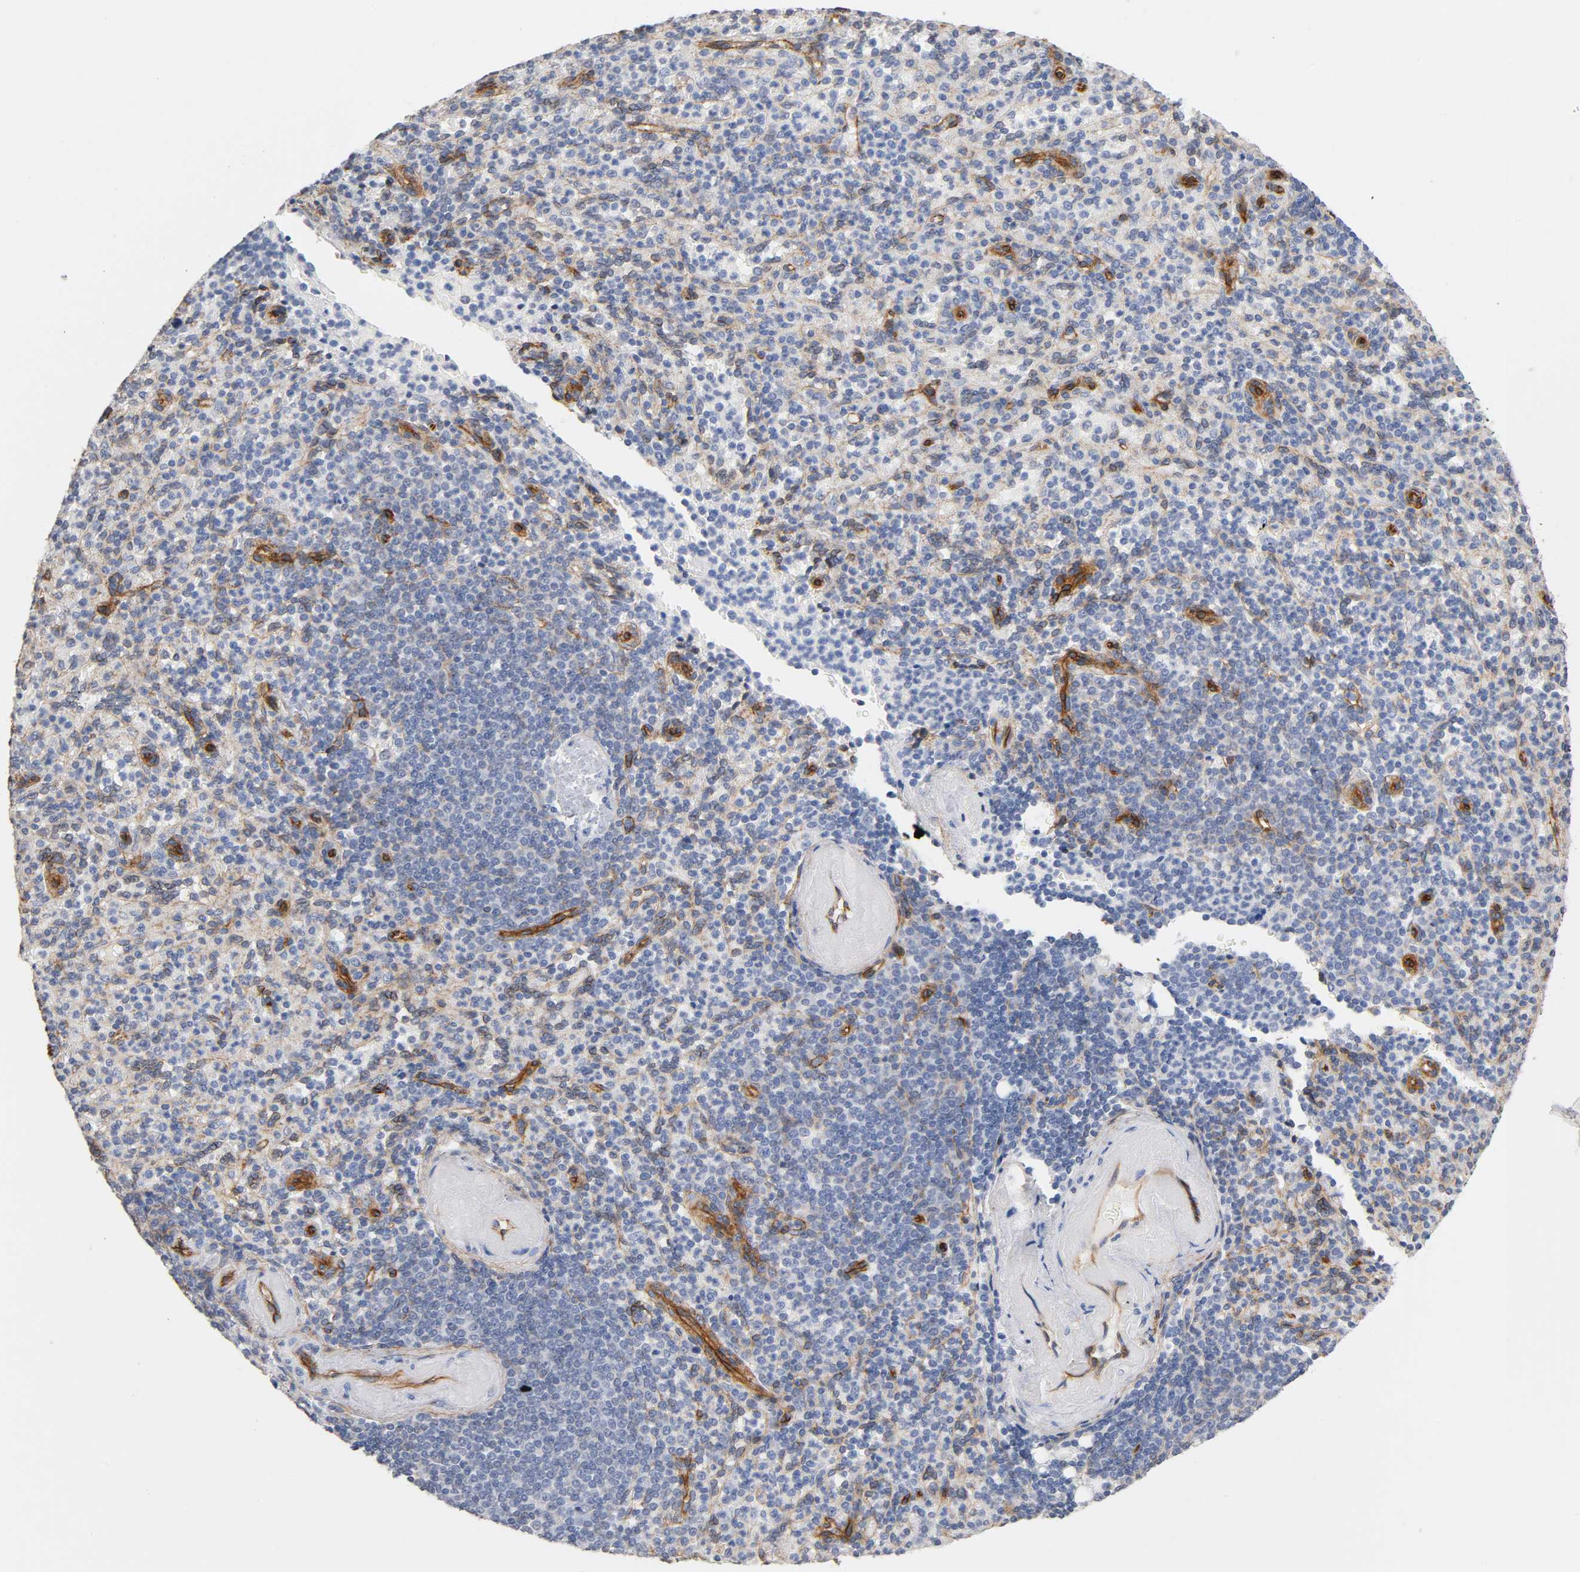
{"staining": {"intensity": "weak", "quantity": "<25%", "location": "cytoplasmic/membranous"}, "tissue": "spleen", "cell_type": "Cells in red pulp", "image_type": "normal", "snomed": [{"axis": "morphology", "description": "Normal tissue, NOS"}, {"axis": "topography", "description": "Spleen"}], "caption": "A histopathology image of spleen stained for a protein shows no brown staining in cells in red pulp. (DAB (3,3'-diaminobenzidine) immunohistochemistry (IHC) visualized using brightfield microscopy, high magnification).", "gene": "SPTAN1", "patient": {"sex": "female", "age": 74}}